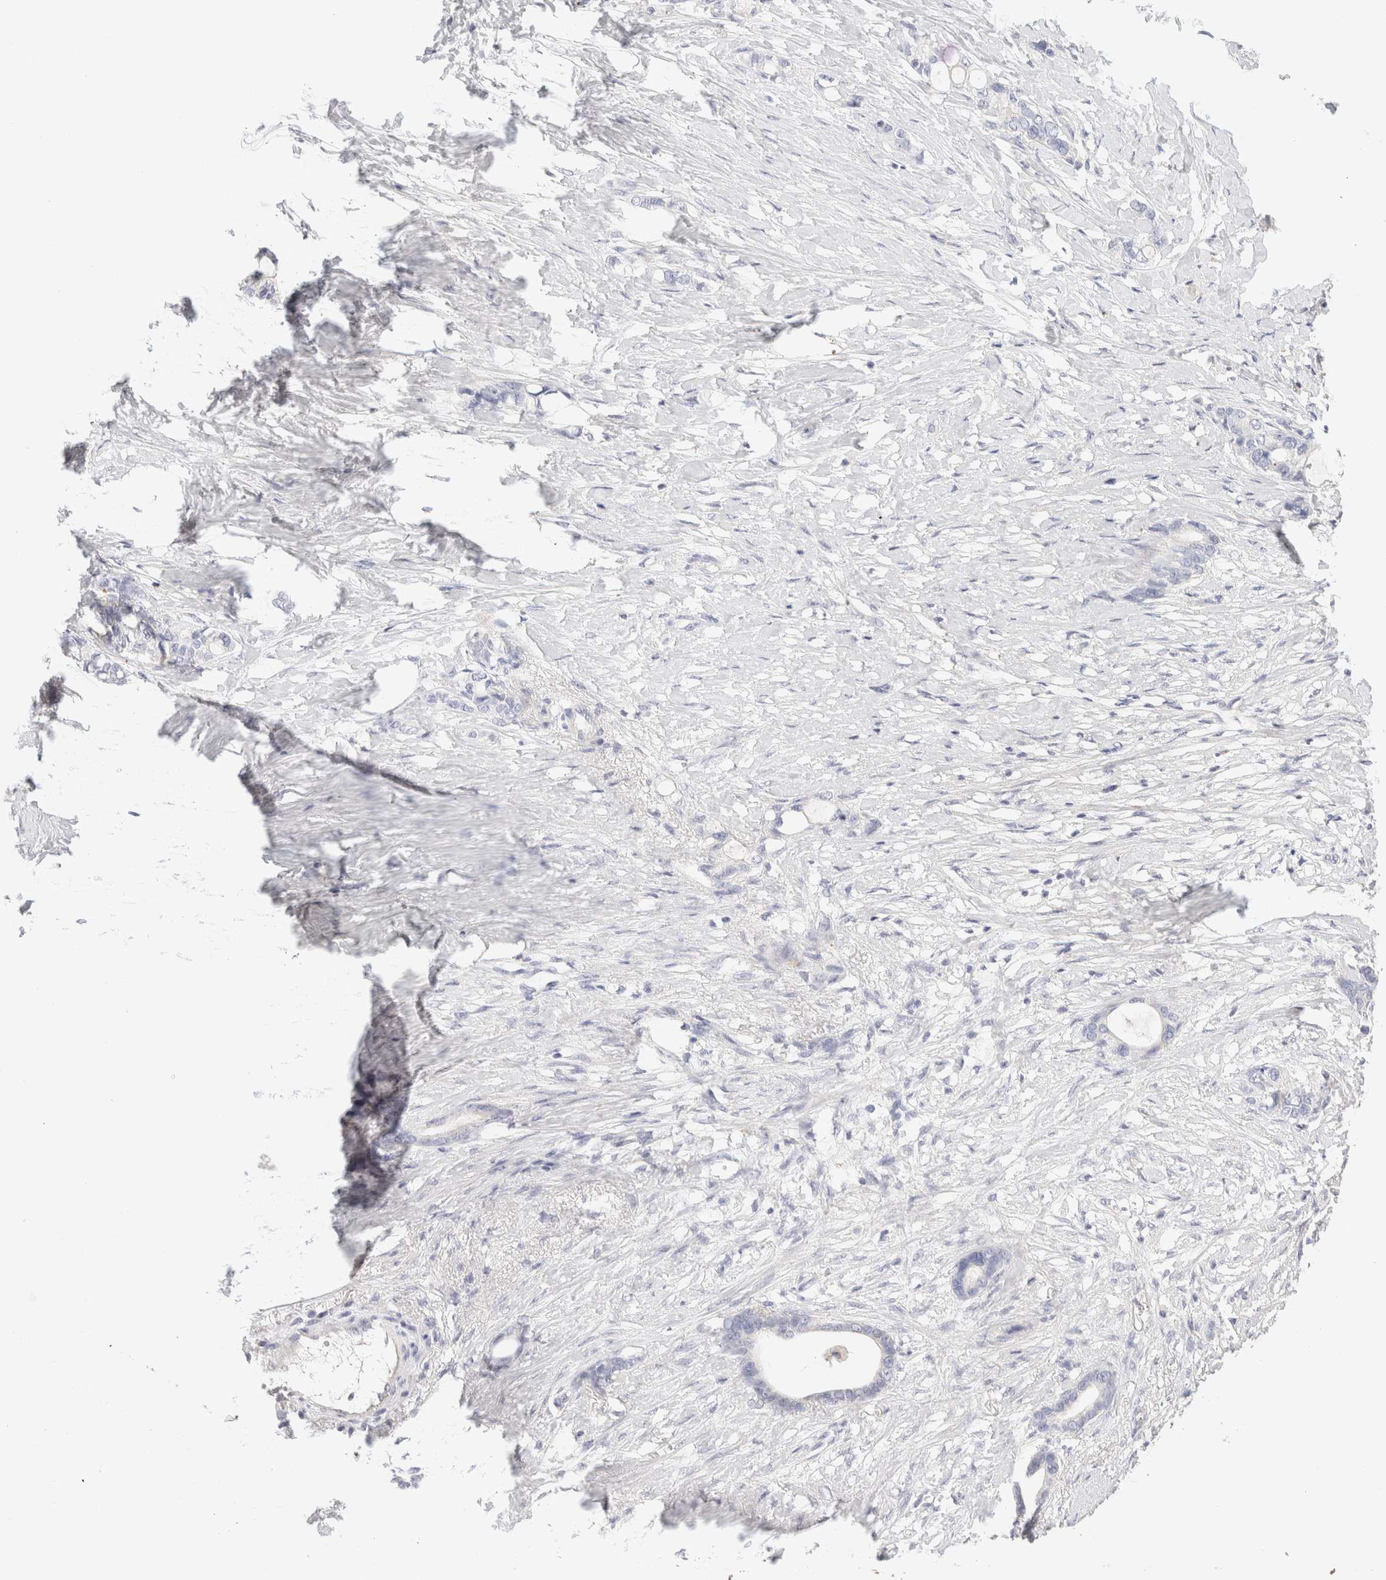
{"staining": {"intensity": "negative", "quantity": "none", "location": "none"}, "tissue": "stomach cancer", "cell_type": "Tumor cells", "image_type": "cancer", "snomed": [{"axis": "morphology", "description": "Adenocarcinoma, NOS"}, {"axis": "topography", "description": "Stomach"}], "caption": "Tumor cells show no significant positivity in stomach cancer.", "gene": "SCGB2A2", "patient": {"sex": "female", "age": 75}}